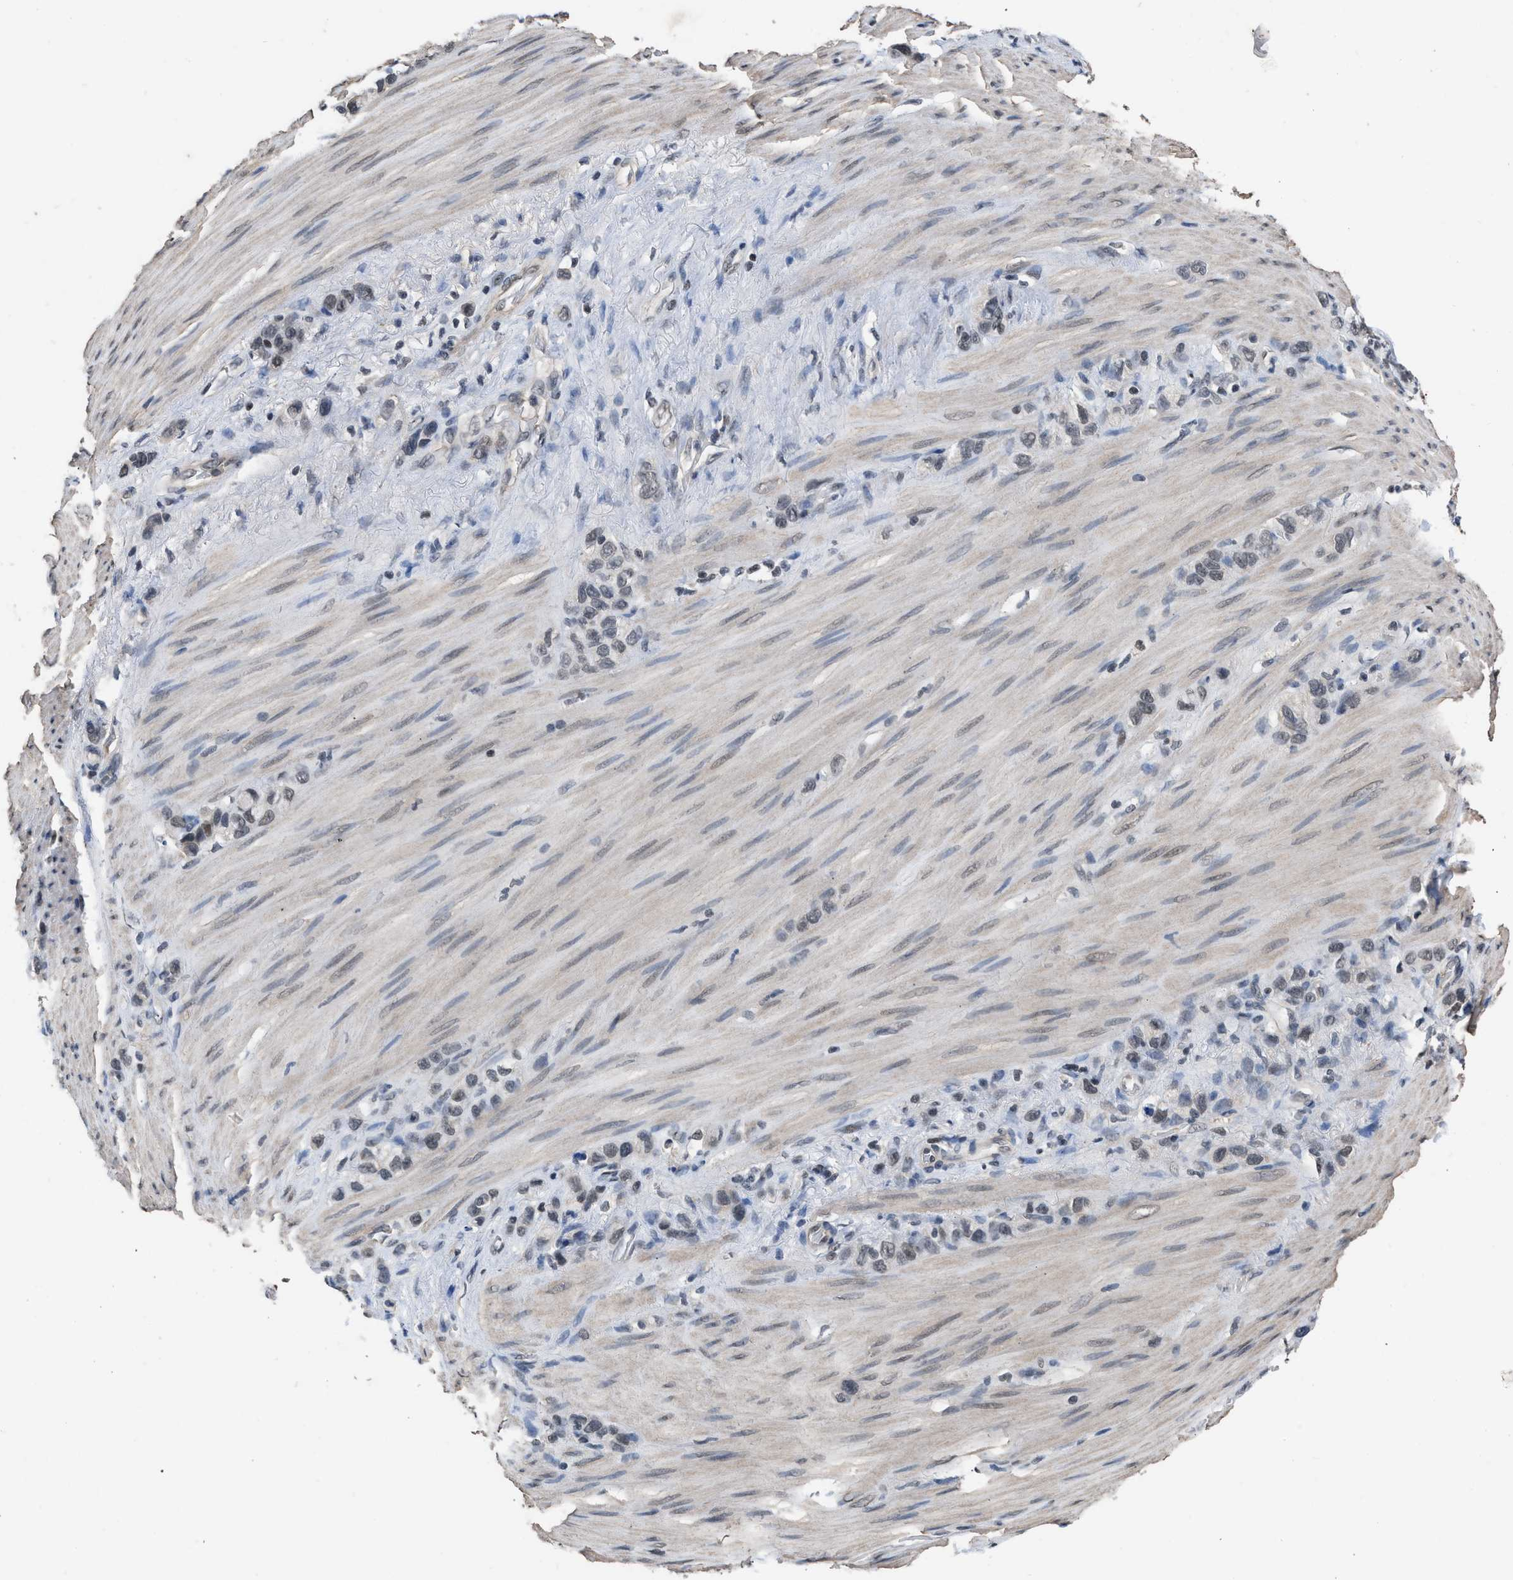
{"staining": {"intensity": "weak", "quantity": ">75%", "location": "nuclear"}, "tissue": "stomach cancer", "cell_type": "Tumor cells", "image_type": "cancer", "snomed": [{"axis": "morphology", "description": "Adenocarcinoma, NOS"}, {"axis": "morphology", "description": "Adenocarcinoma, High grade"}, {"axis": "topography", "description": "Stomach, upper"}, {"axis": "topography", "description": "Stomach, lower"}], "caption": "Tumor cells exhibit low levels of weak nuclear positivity in approximately >75% of cells in adenocarcinoma (high-grade) (stomach).", "gene": "TERF2IP", "patient": {"sex": "female", "age": 65}}